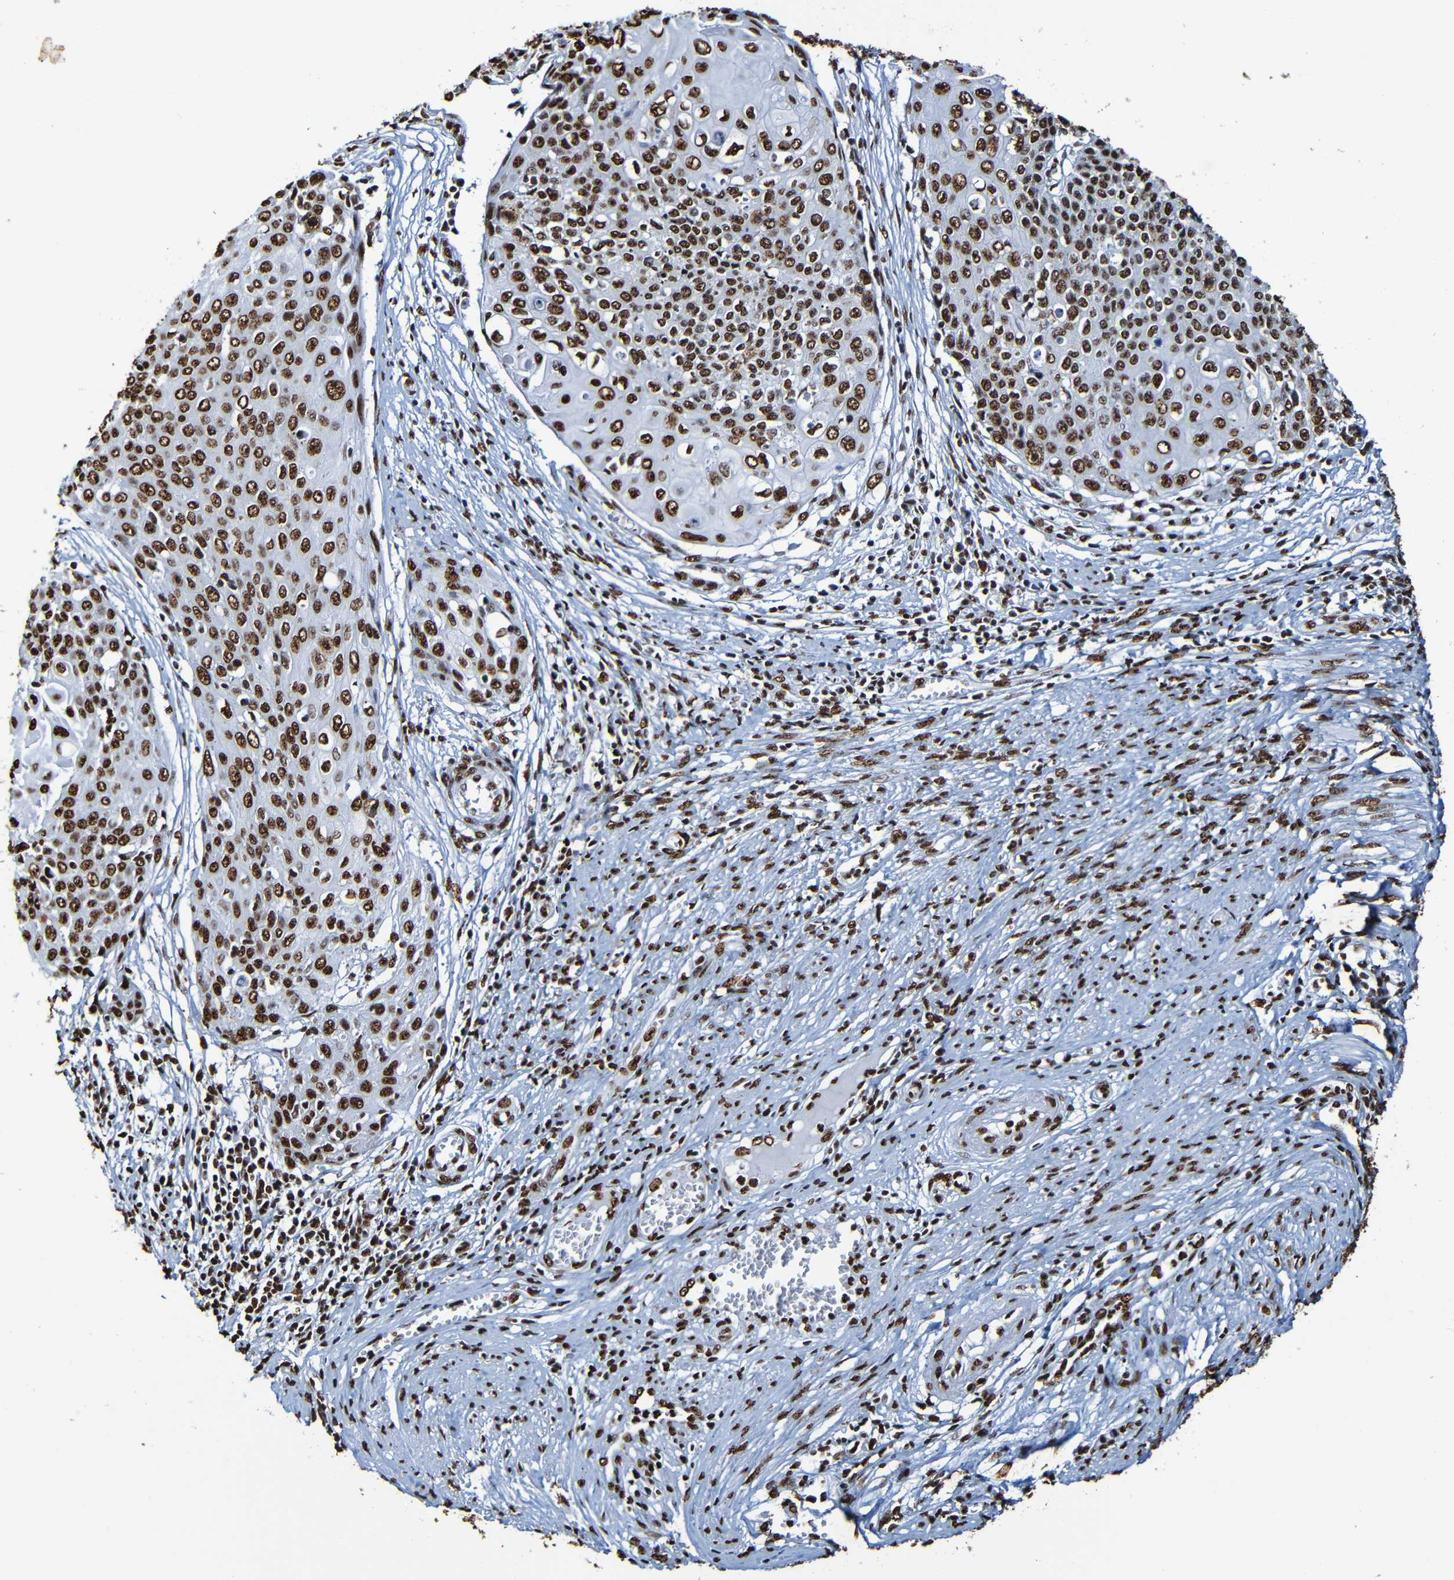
{"staining": {"intensity": "strong", "quantity": ">75%", "location": "nuclear"}, "tissue": "cervical cancer", "cell_type": "Tumor cells", "image_type": "cancer", "snomed": [{"axis": "morphology", "description": "Squamous cell carcinoma, NOS"}, {"axis": "topography", "description": "Cervix"}], "caption": "The image exhibits immunohistochemical staining of squamous cell carcinoma (cervical). There is strong nuclear expression is identified in approximately >75% of tumor cells. (Brightfield microscopy of DAB IHC at high magnification).", "gene": "SRSF3", "patient": {"sex": "female", "age": 39}}